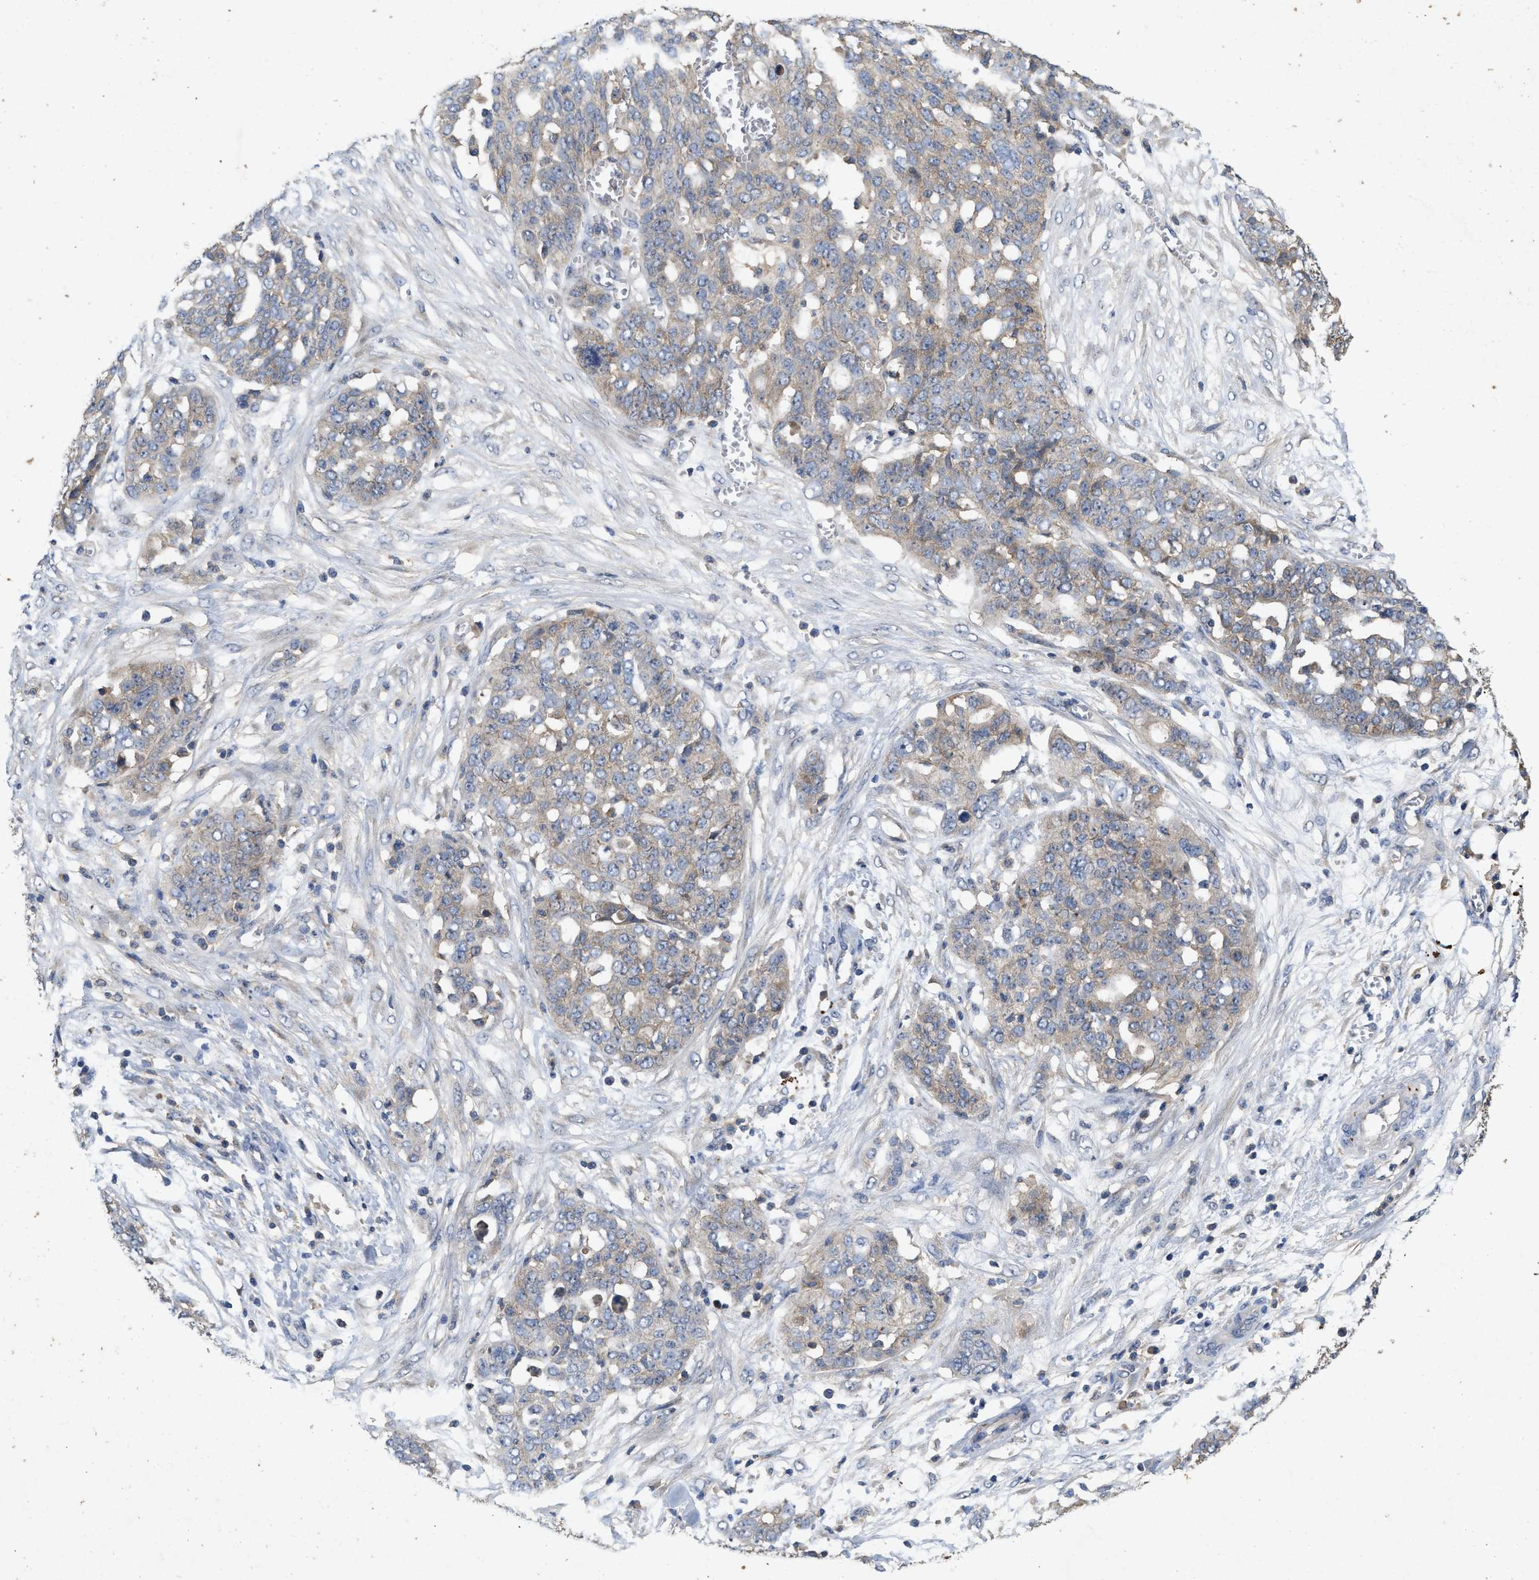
{"staining": {"intensity": "weak", "quantity": "<25%", "location": "cytoplasmic/membranous"}, "tissue": "ovarian cancer", "cell_type": "Tumor cells", "image_type": "cancer", "snomed": [{"axis": "morphology", "description": "Cystadenocarcinoma, serous, NOS"}, {"axis": "topography", "description": "Soft tissue"}, {"axis": "topography", "description": "Ovary"}], "caption": "Human ovarian cancer stained for a protein using immunohistochemistry displays no positivity in tumor cells.", "gene": "LPAR2", "patient": {"sex": "female", "age": 57}}